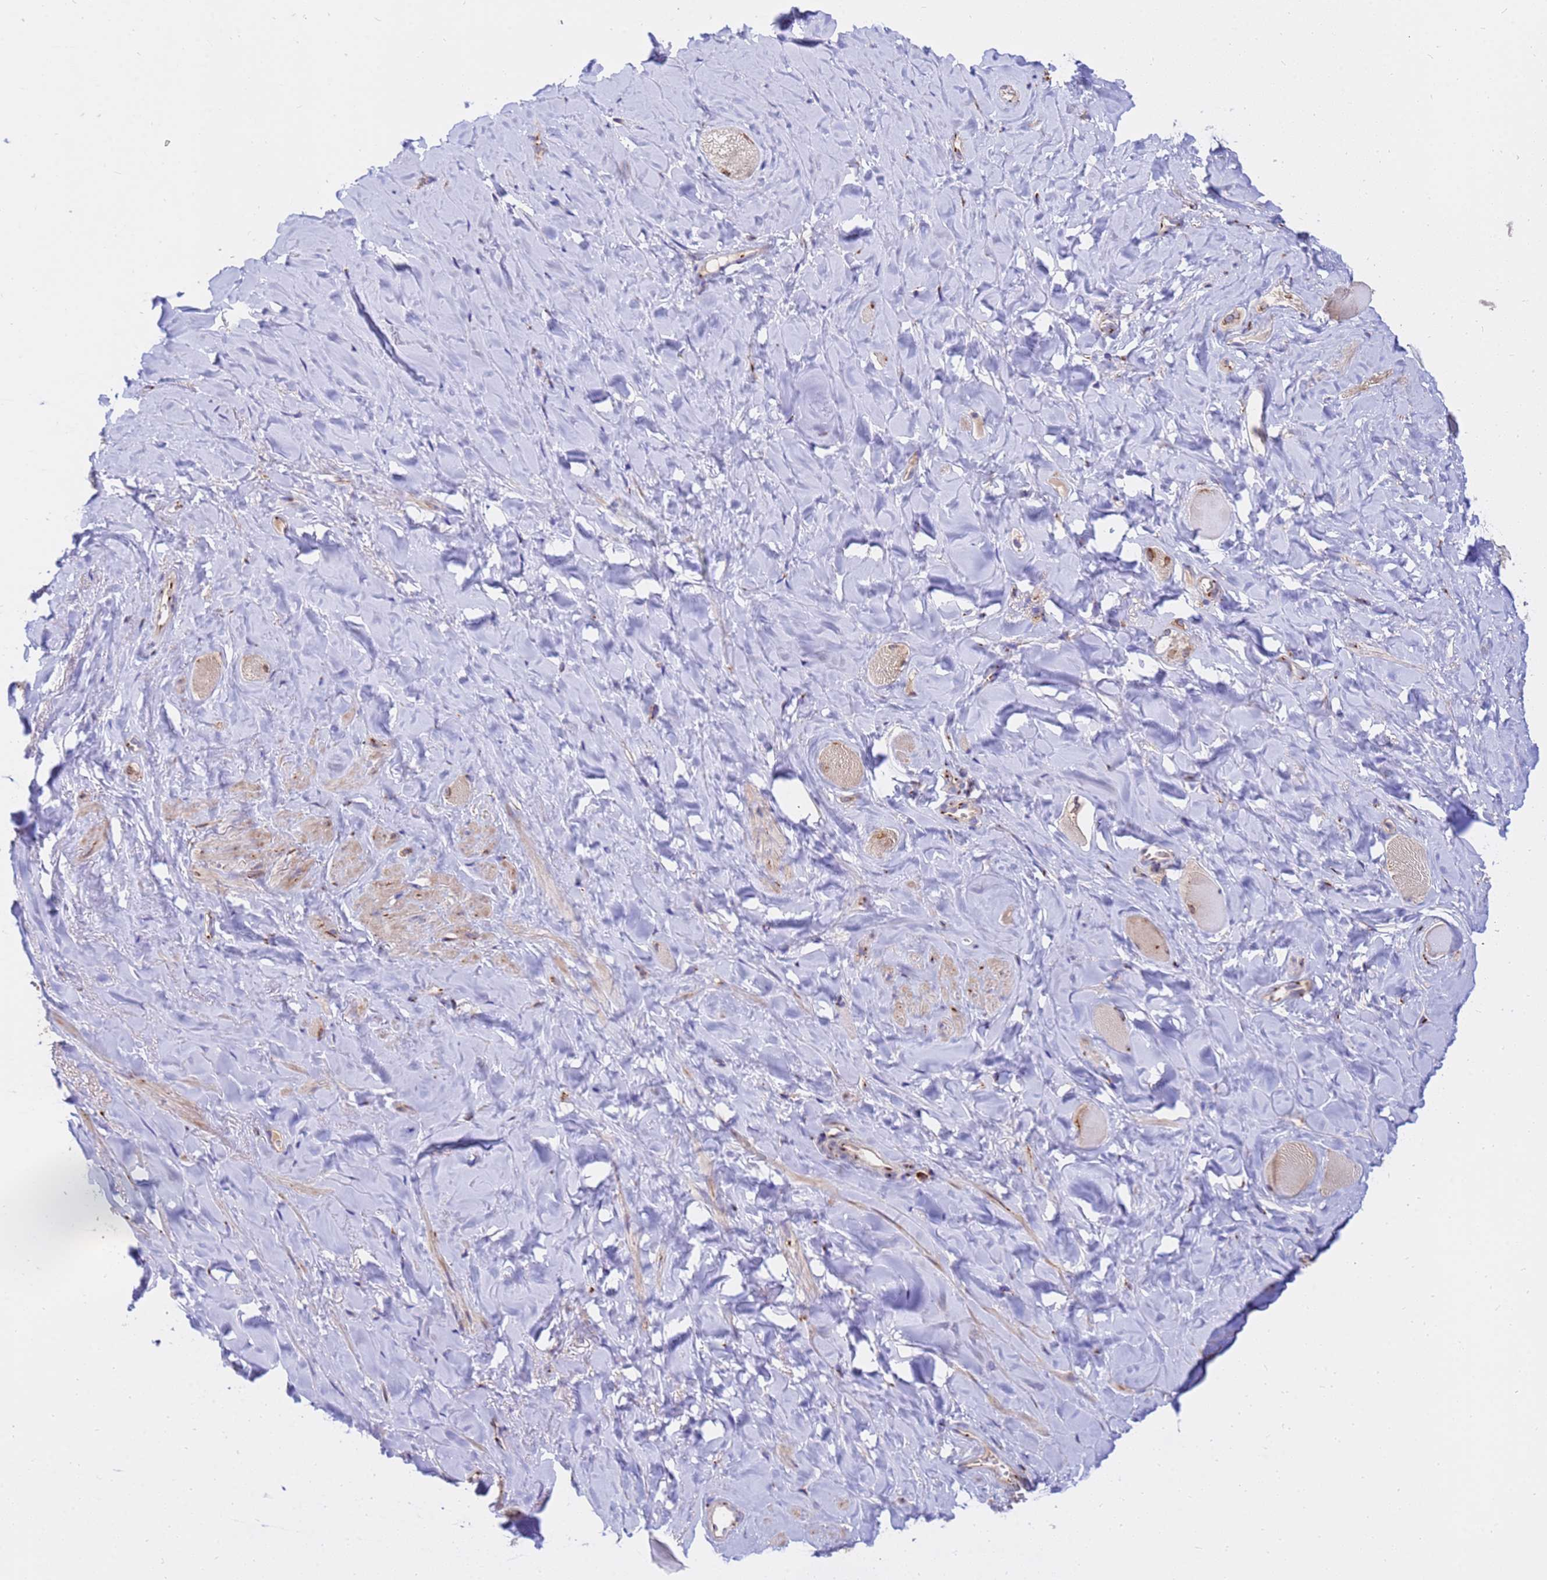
{"staining": {"intensity": "moderate", "quantity": "25%-75%", "location": "cytoplasmic/membranous"}, "tissue": "smooth muscle", "cell_type": "Smooth muscle cells", "image_type": "normal", "snomed": [{"axis": "morphology", "description": "Normal tissue, NOS"}, {"axis": "topography", "description": "Smooth muscle"}, {"axis": "topography", "description": "Peripheral nerve tissue"}], "caption": "Smooth muscle stained with DAB (3,3'-diaminobenzidine) IHC displays medium levels of moderate cytoplasmic/membranous expression in approximately 25%-75% of smooth muscle cells. Immunohistochemistry stains the protein of interest in brown and the nuclei are stained blue.", "gene": "HPS3", "patient": {"sex": "male", "age": 69}}